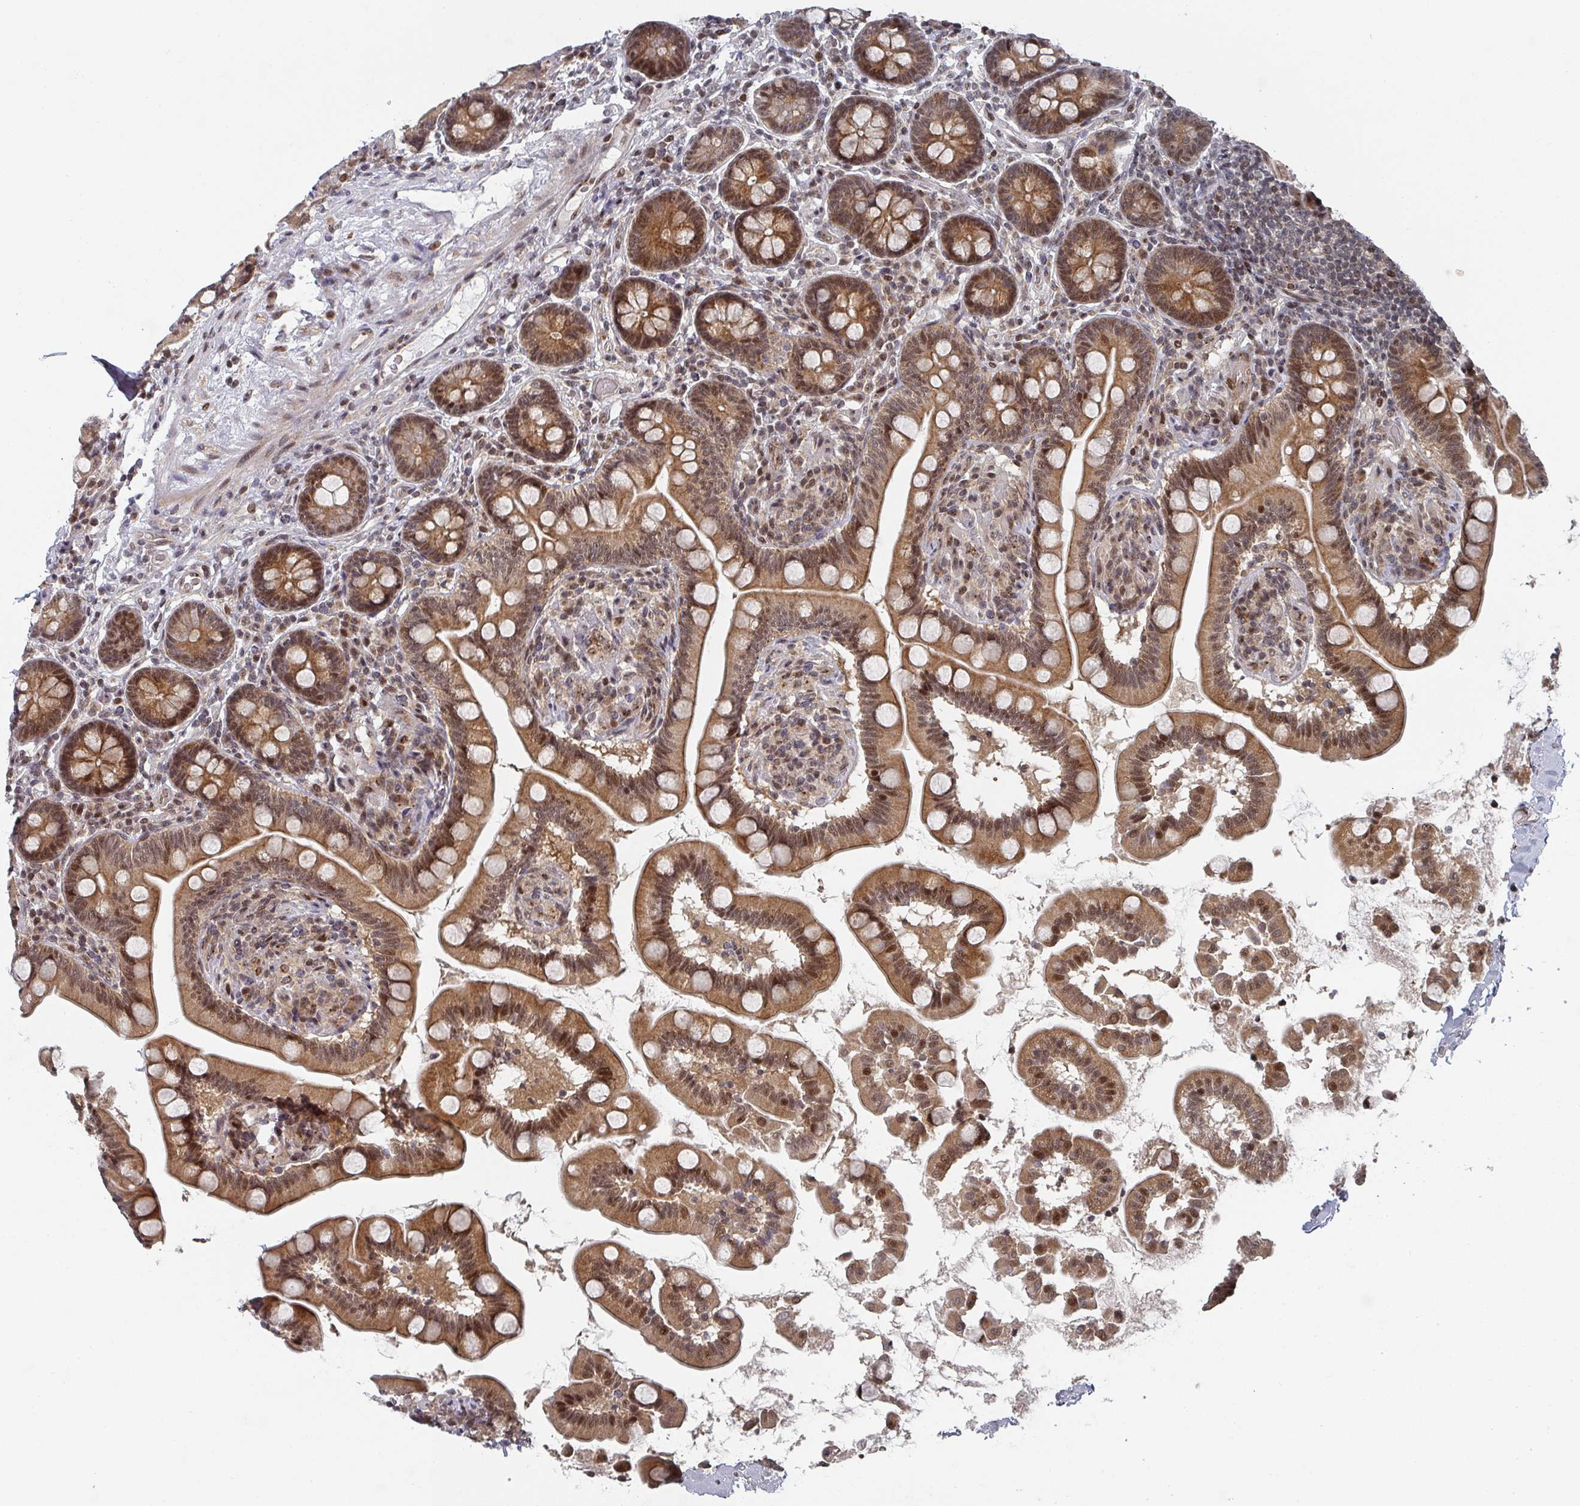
{"staining": {"intensity": "moderate", "quantity": ">75%", "location": "cytoplasmic/membranous,nuclear"}, "tissue": "small intestine", "cell_type": "Glandular cells", "image_type": "normal", "snomed": [{"axis": "morphology", "description": "Normal tissue, NOS"}, {"axis": "topography", "description": "Small intestine"}], "caption": "This is an image of IHC staining of unremarkable small intestine, which shows moderate staining in the cytoplasmic/membranous,nuclear of glandular cells.", "gene": "KIF1C", "patient": {"sex": "female", "age": 64}}